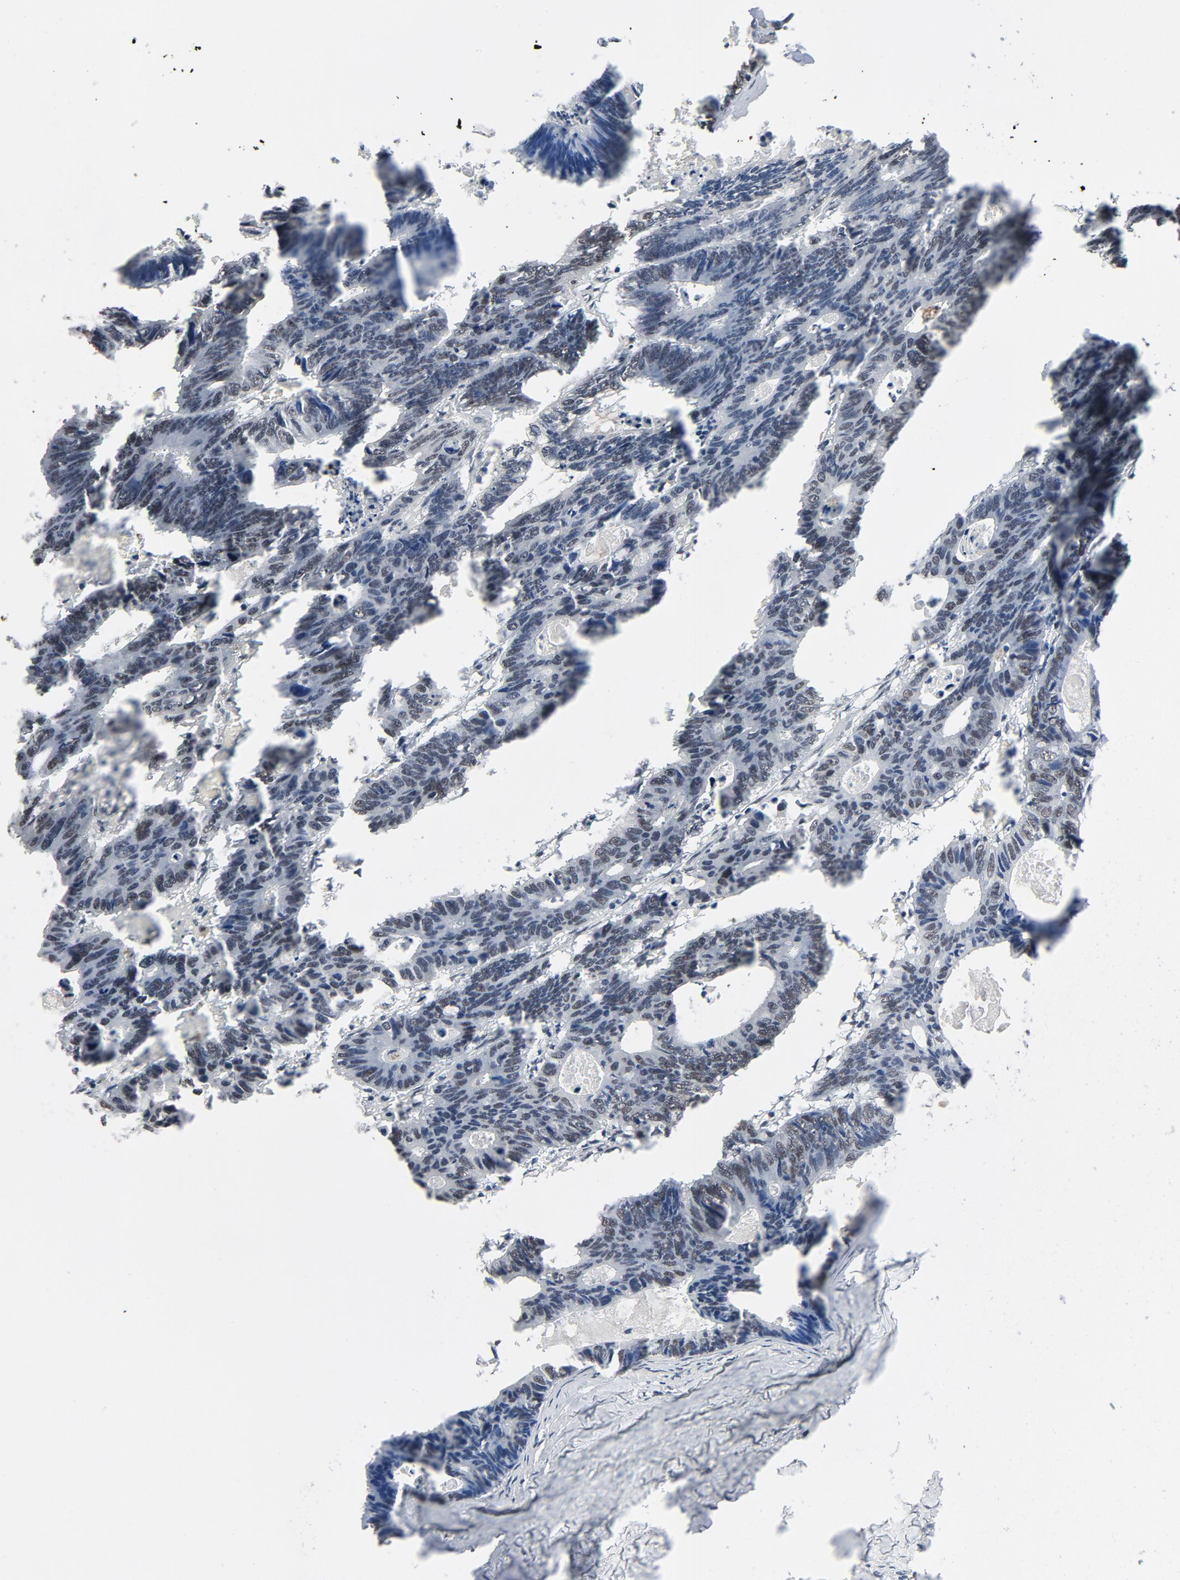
{"staining": {"intensity": "weak", "quantity": "25%-75%", "location": "nuclear"}, "tissue": "colorectal cancer", "cell_type": "Tumor cells", "image_type": "cancer", "snomed": [{"axis": "morphology", "description": "Adenocarcinoma, NOS"}, {"axis": "topography", "description": "Colon"}], "caption": "Adenocarcinoma (colorectal) stained for a protein (brown) reveals weak nuclear positive expression in about 25%-75% of tumor cells.", "gene": "MRE11", "patient": {"sex": "female", "age": 55}}